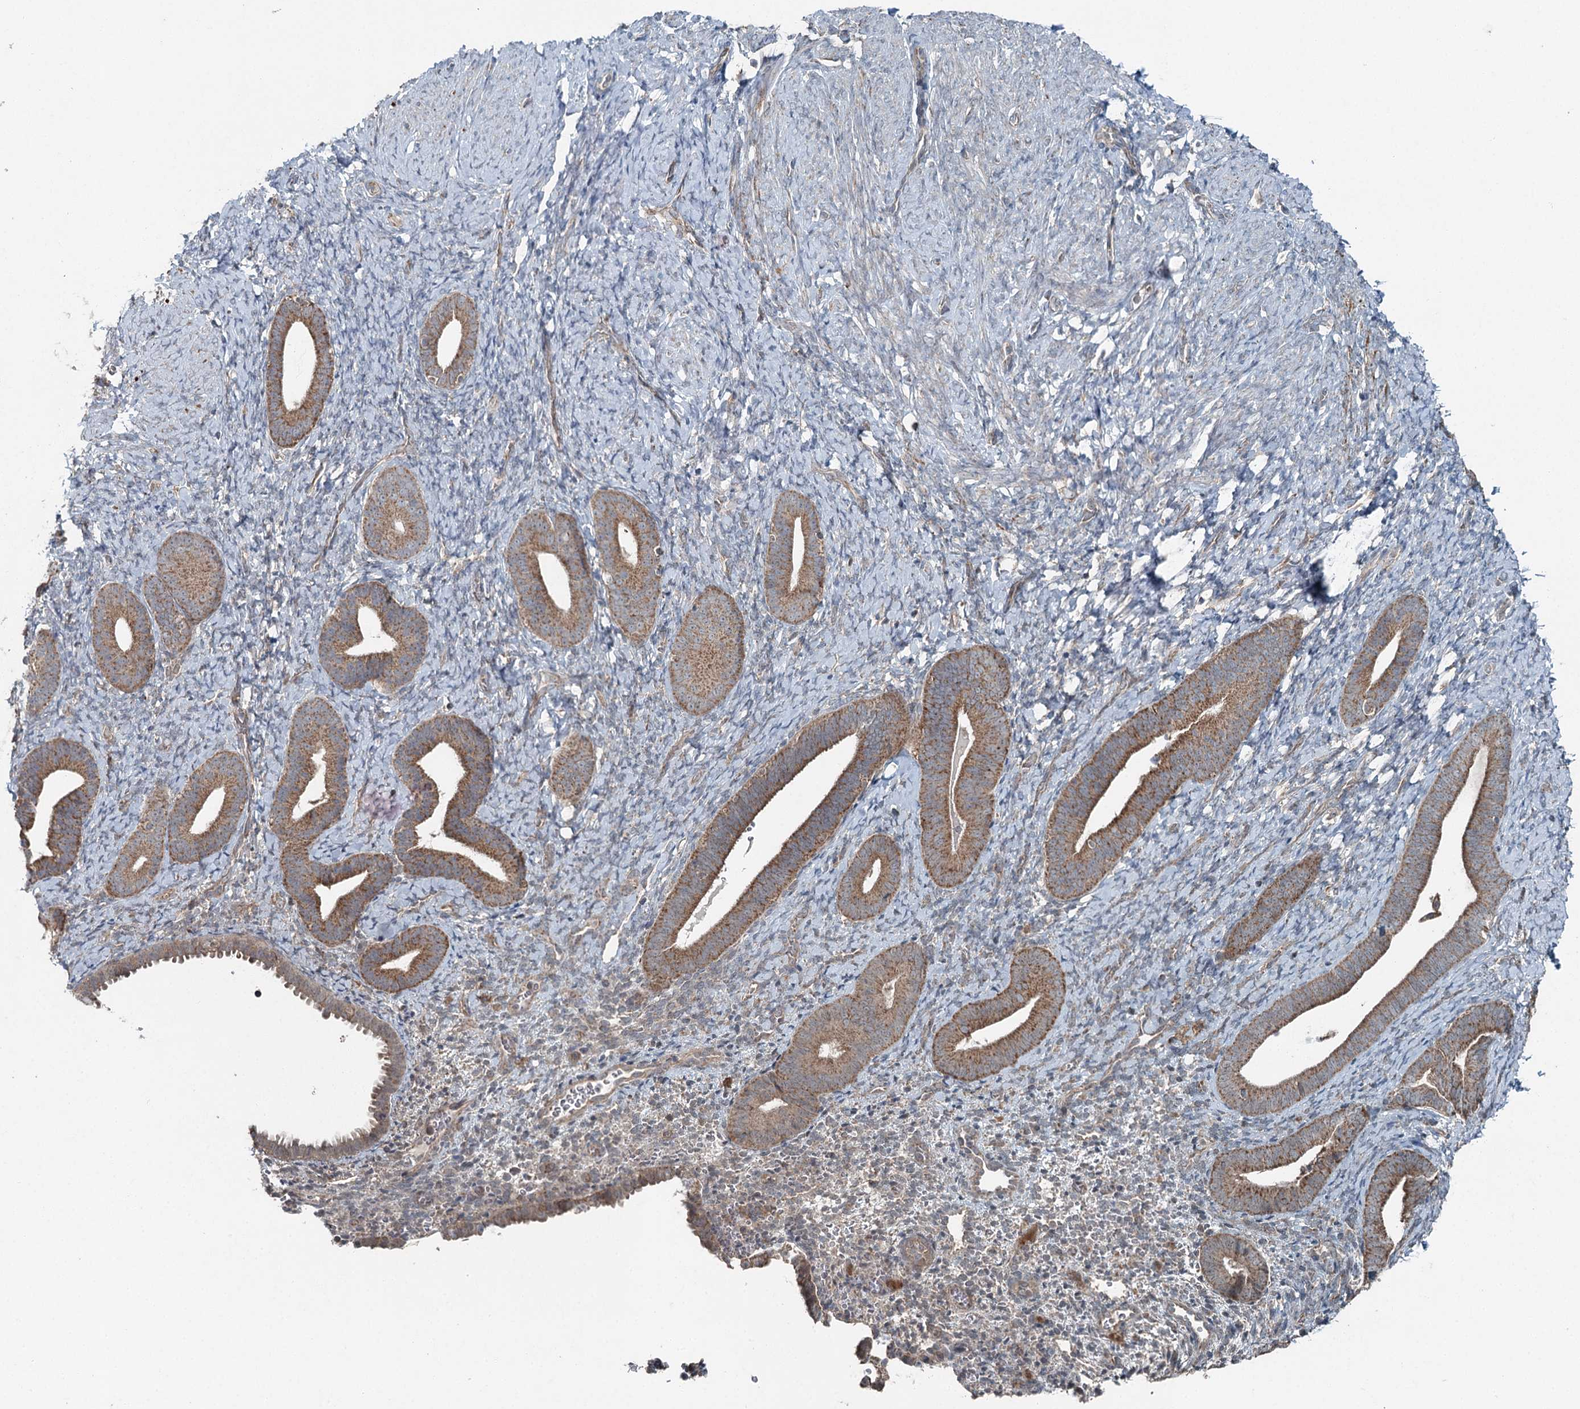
{"staining": {"intensity": "weak", "quantity": "<25%", "location": "cytoplasmic/membranous"}, "tissue": "endometrium", "cell_type": "Cells in endometrial stroma", "image_type": "normal", "snomed": [{"axis": "morphology", "description": "Normal tissue, NOS"}, {"axis": "topography", "description": "Endometrium"}], "caption": "Human endometrium stained for a protein using immunohistochemistry displays no staining in cells in endometrial stroma.", "gene": "SKIC3", "patient": {"sex": "female", "age": 65}}